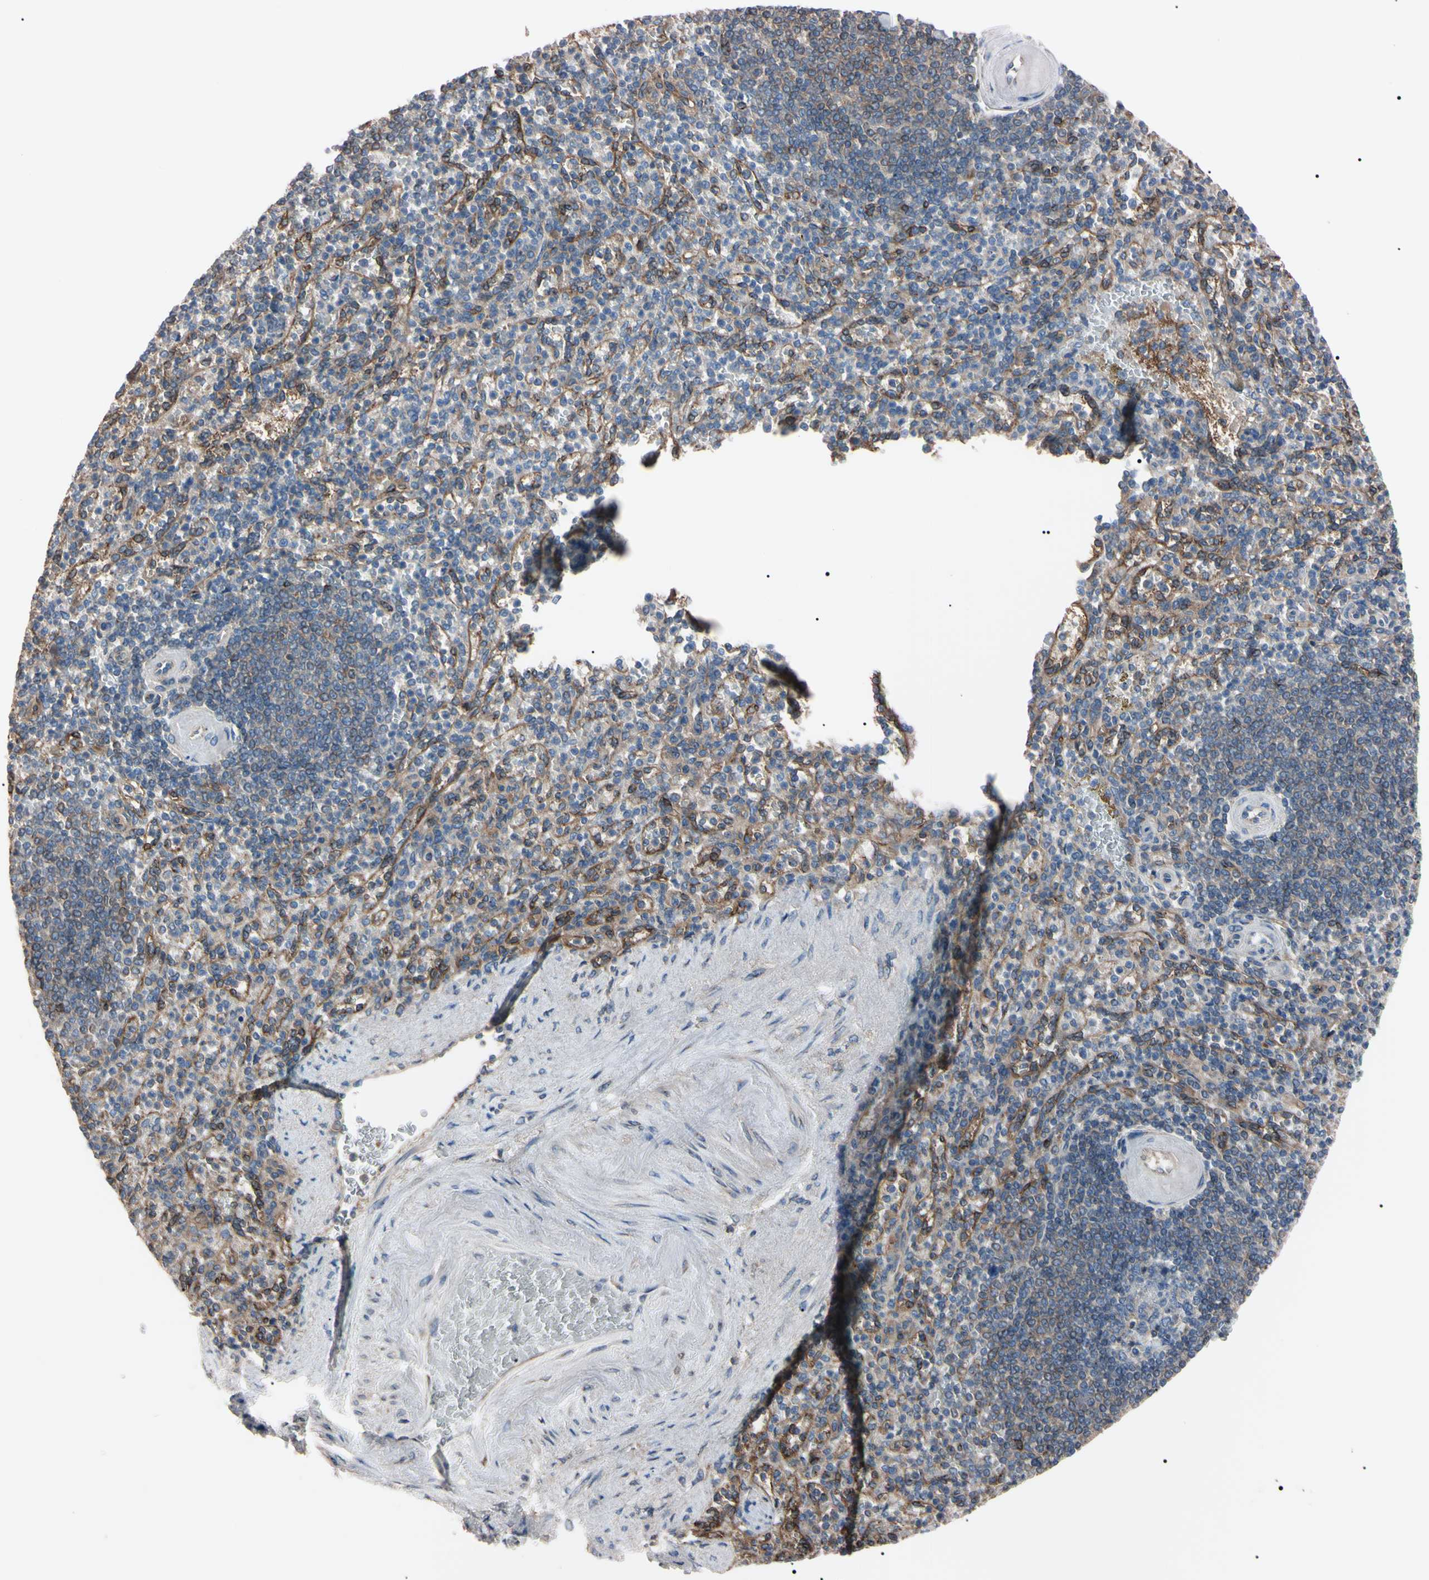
{"staining": {"intensity": "weak", "quantity": ">75%", "location": "cytoplasmic/membranous"}, "tissue": "spleen", "cell_type": "Cells in red pulp", "image_type": "normal", "snomed": [{"axis": "morphology", "description": "Normal tissue, NOS"}, {"axis": "topography", "description": "Spleen"}], "caption": "Immunohistochemistry of benign spleen shows low levels of weak cytoplasmic/membranous staining in about >75% of cells in red pulp.", "gene": "PRKACA", "patient": {"sex": "female", "age": 74}}